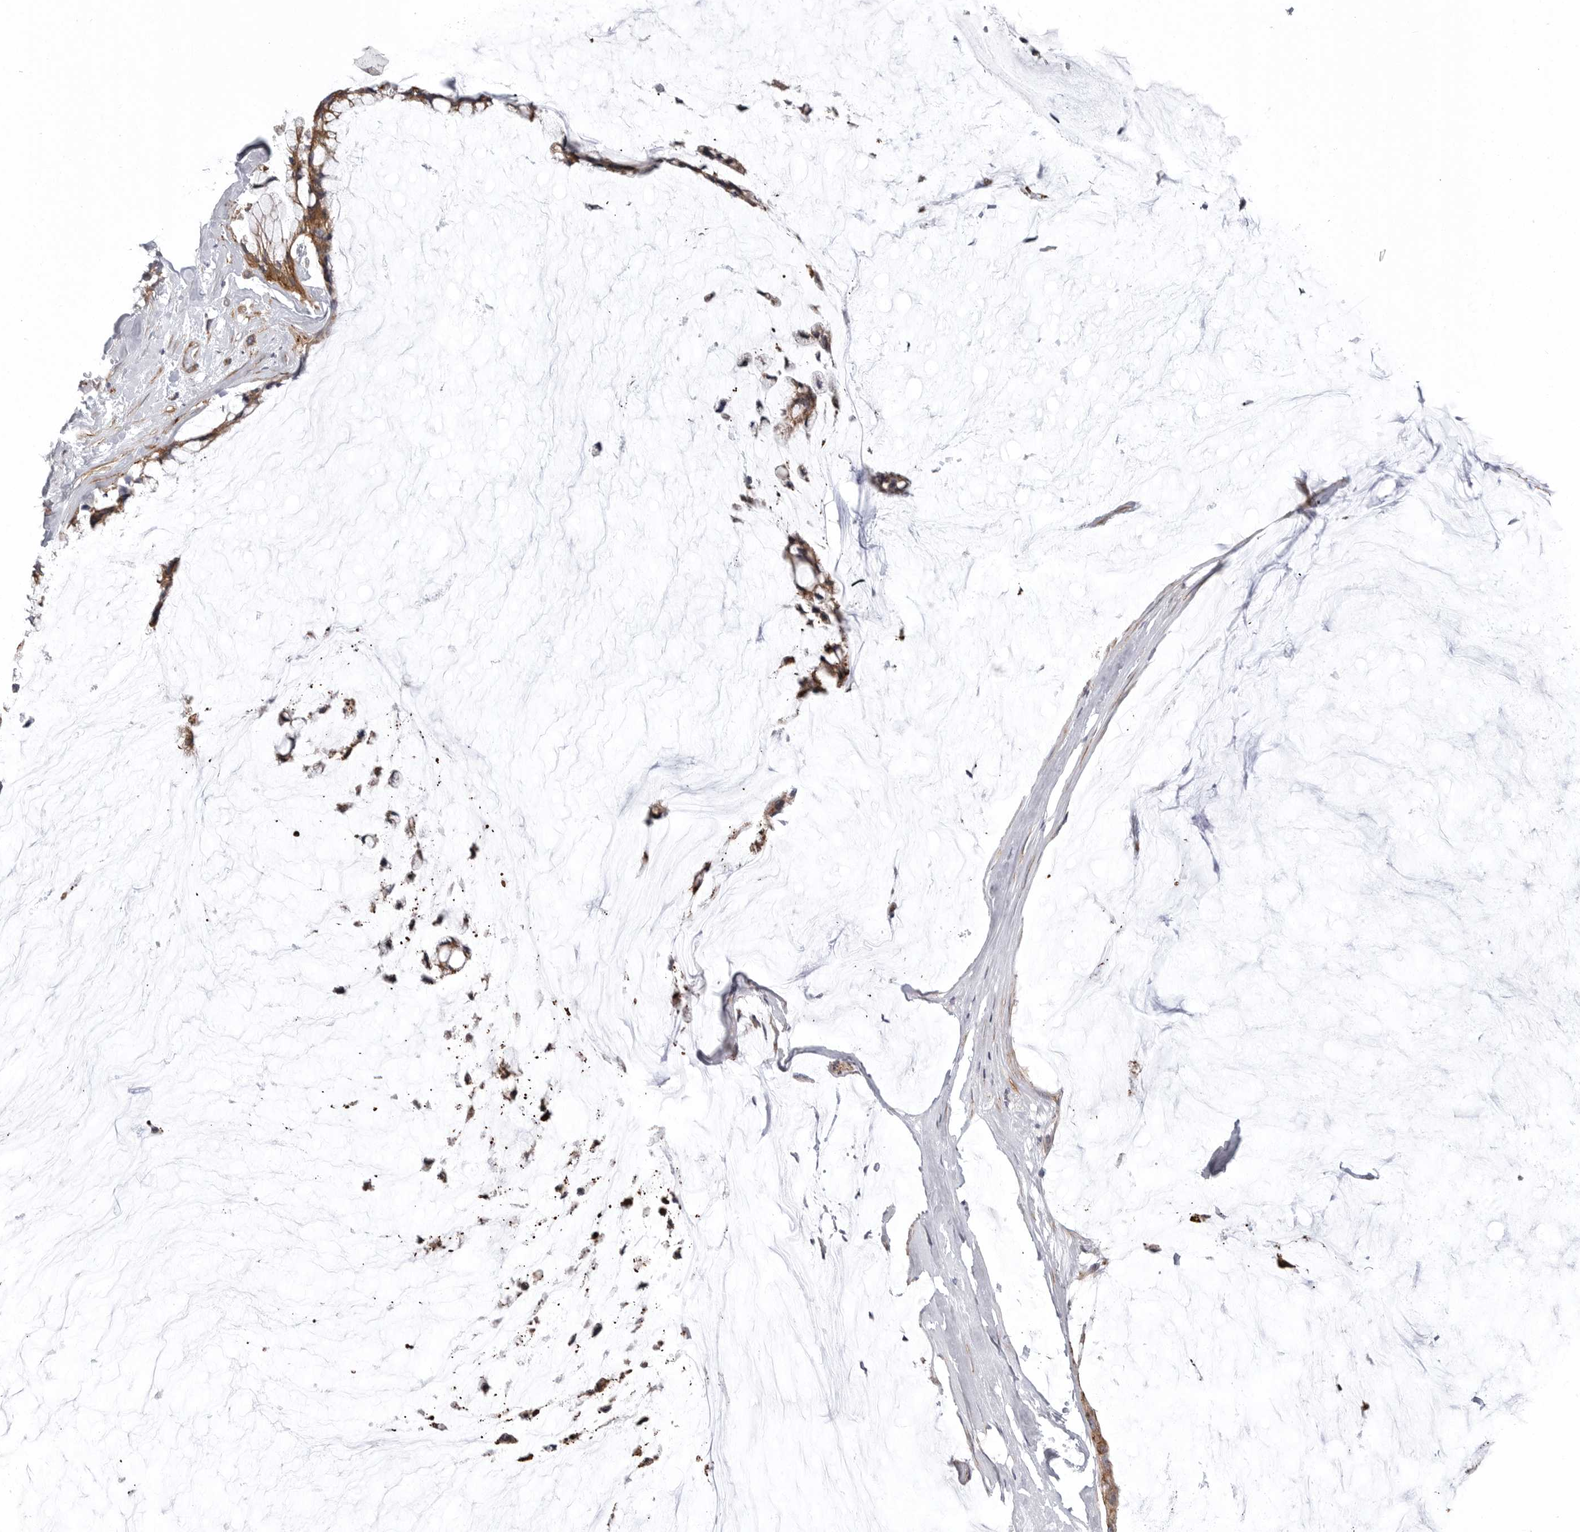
{"staining": {"intensity": "moderate", "quantity": ">75%", "location": "cytoplasmic/membranous"}, "tissue": "ovarian cancer", "cell_type": "Tumor cells", "image_type": "cancer", "snomed": [{"axis": "morphology", "description": "Cystadenocarcinoma, mucinous, NOS"}, {"axis": "topography", "description": "Ovary"}], "caption": "Mucinous cystadenocarcinoma (ovarian) stained for a protein (brown) displays moderate cytoplasmic/membranous positive staining in about >75% of tumor cells.", "gene": "SCP2", "patient": {"sex": "female", "age": 39}}